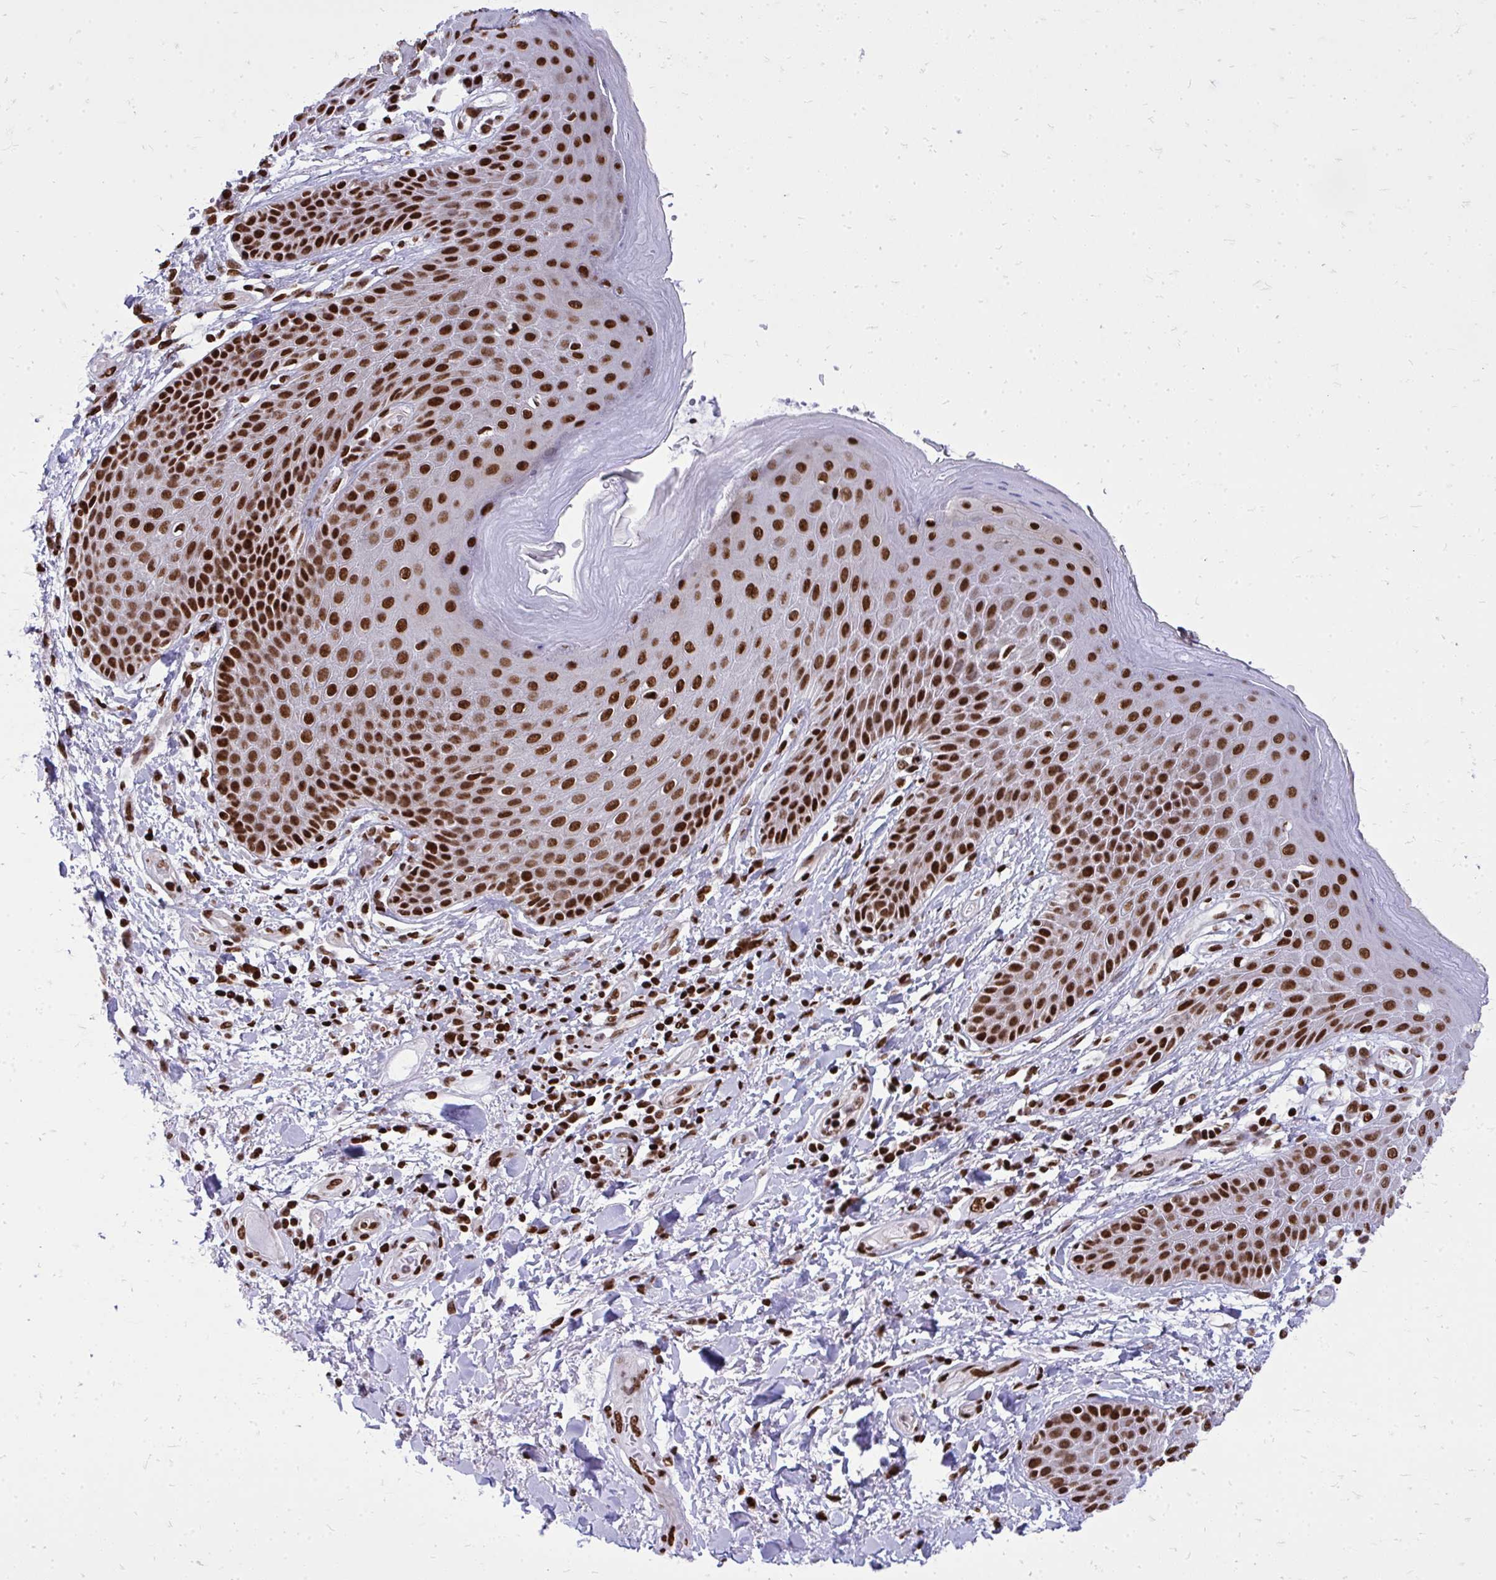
{"staining": {"intensity": "strong", "quantity": ">75%", "location": "nuclear"}, "tissue": "skin", "cell_type": "Epidermal cells", "image_type": "normal", "snomed": [{"axis": "morphology", "description": "Normal tissue, NOS"}, {"axis": "topography", "description": "Anal"}, {"axis": "topography", "description": "Peripheral nerve tissue"}], "caption": "DAB immunohistochemical staining of normal skin shows strong nuclear protein staining in about >75% of epidermal cells. Nuclei are stained in blue.", "gene": "TBL1Y", "patient": {"sex": "male", "age": 51}}